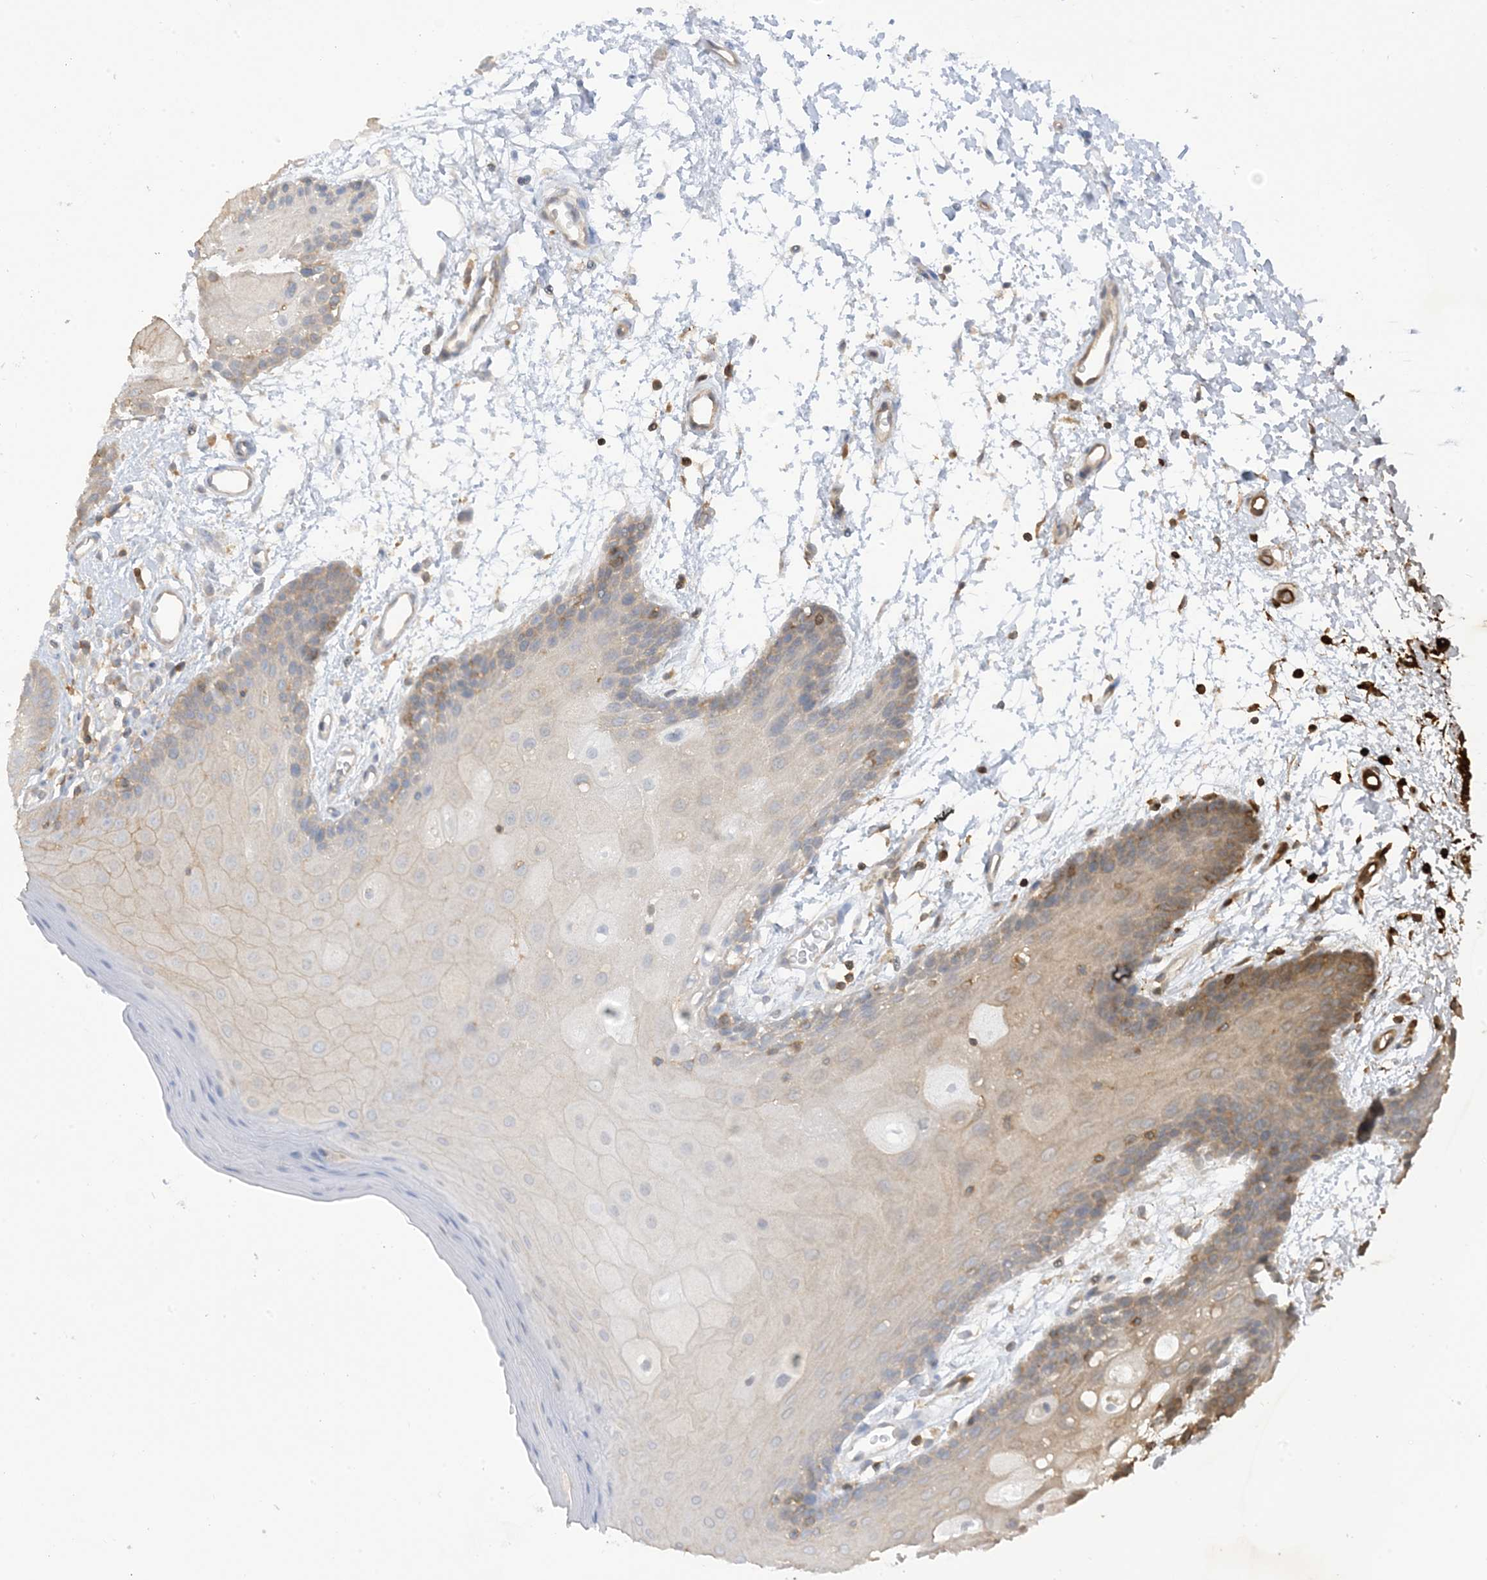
{"staining": {"intensity": "moderate", "quantity": "25%-75%", "location": "cytoplasmic/membranous"}, "tissue": "oral mucosa", "cell_type": "Squamous epithelial cells", "image_type": "normal", "snomed": [{"axis": "morphology", "description": "Normal tissue, NOS"}, {"axis": "topography", "description": "Skeletal muscle"}, {"axis": "topography", "description": "Oral tissue"}, {"axis": "topography", "description": "Salivary gland"}, {"axis": "topography", "description": "Peripheral nerve tissue"}], "caption": "DAB (3,3'-diaminobenzidine) immunohistochemical staining of normal human oral mucosa displays moderate cytoplasmic/membranous protein positivity in about 25%-75% of squamous epithelial cells.", "gene": "CAPZB", "patient": {"sex": "male", "age": 54}}